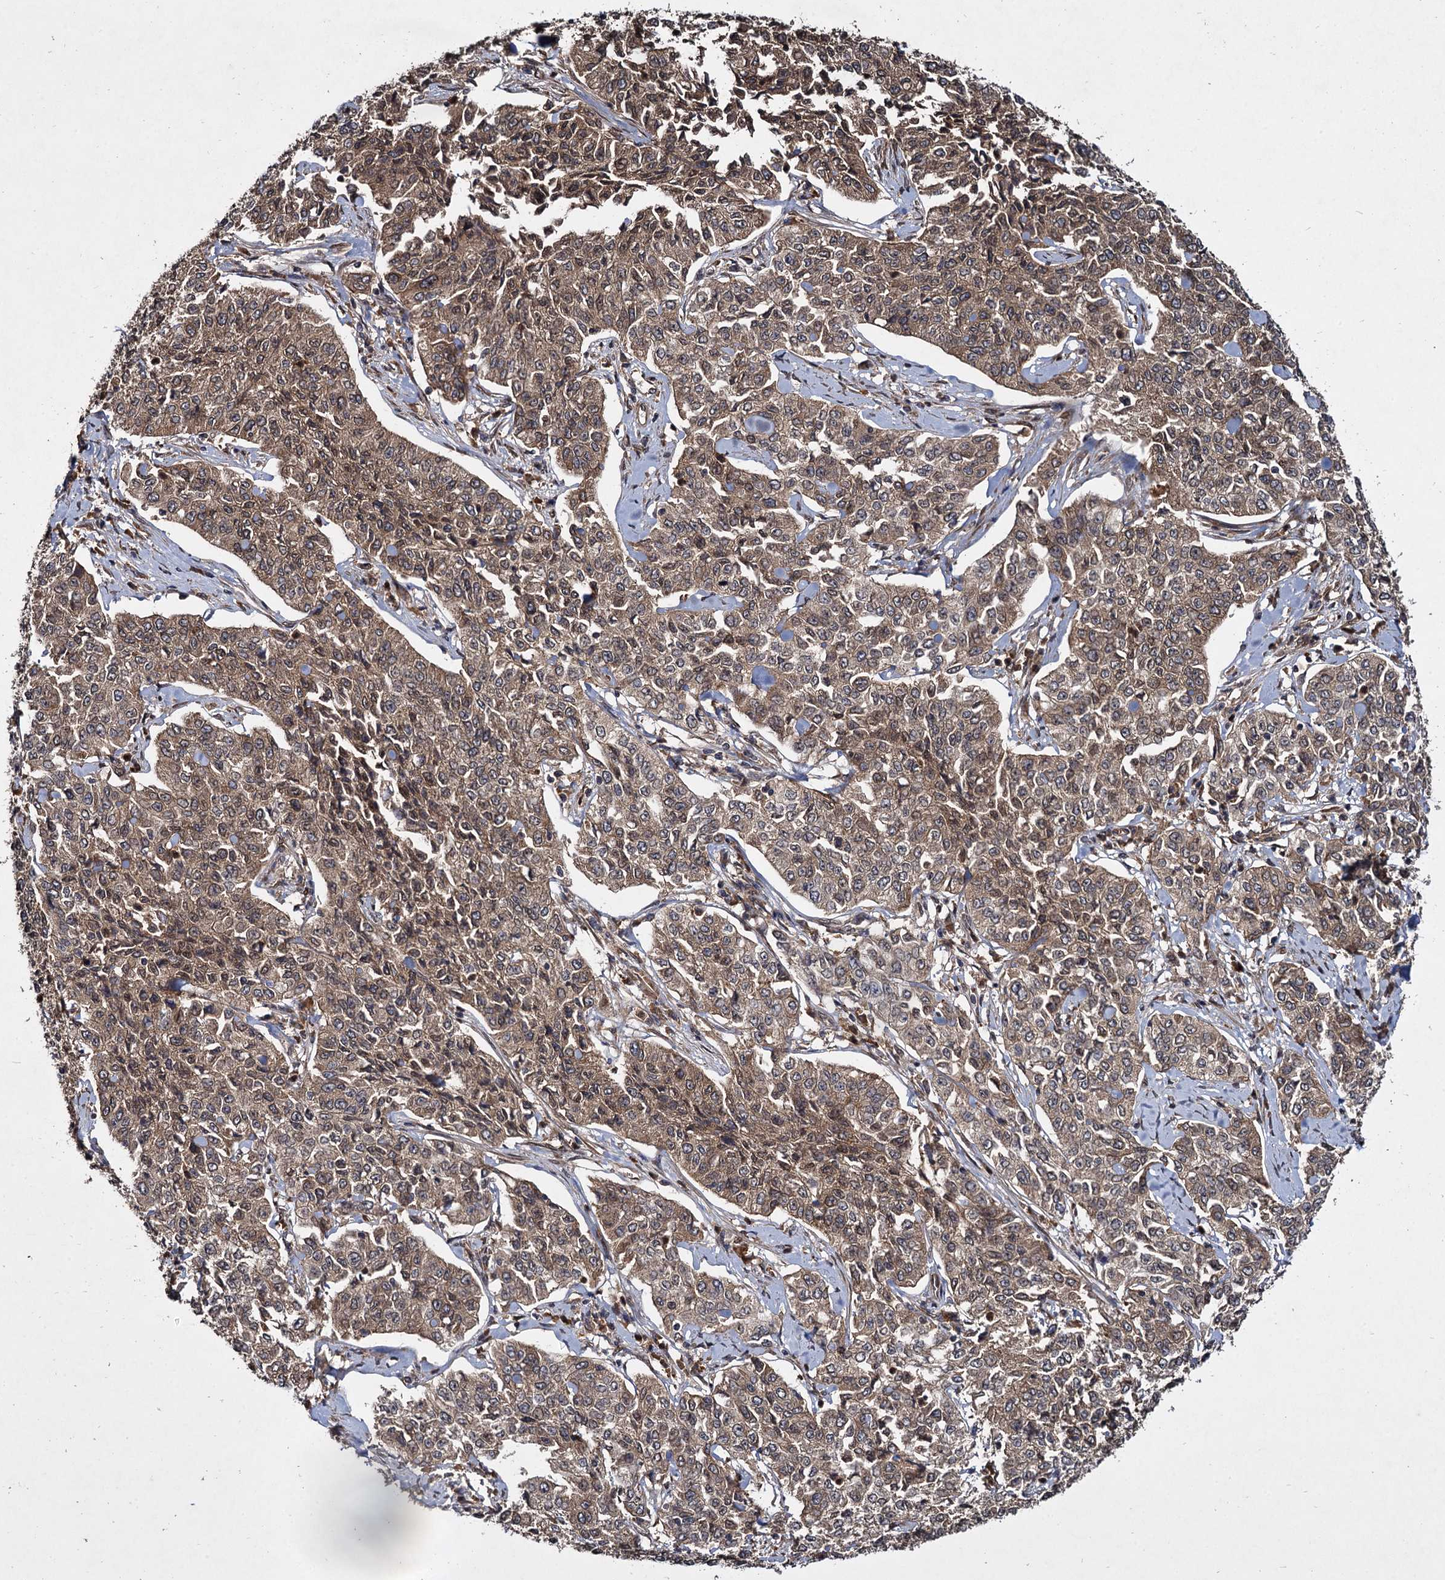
{"staining": {"intensity": "moderate", "quantity": ">75%", "location": "cytoplasmic/membranous"}, "tissue": "cervical cancer", "cell_type": "Tumor cells", "image_type": "cancer", "snomed": [{"axis": "morphology", "description": "Squamous cell carcinoma, NOS"}, {"axis": "topography", "description": "Cervix"}], "caption": "Immunohistochemical staining of cervical squamous cell carcinoma displays moderate cytoplasmic/membranous protein staining in approximately >75% of tumor cells.", "gene": "DCP1B", "patient": {"sex": "female", "age": 35}}